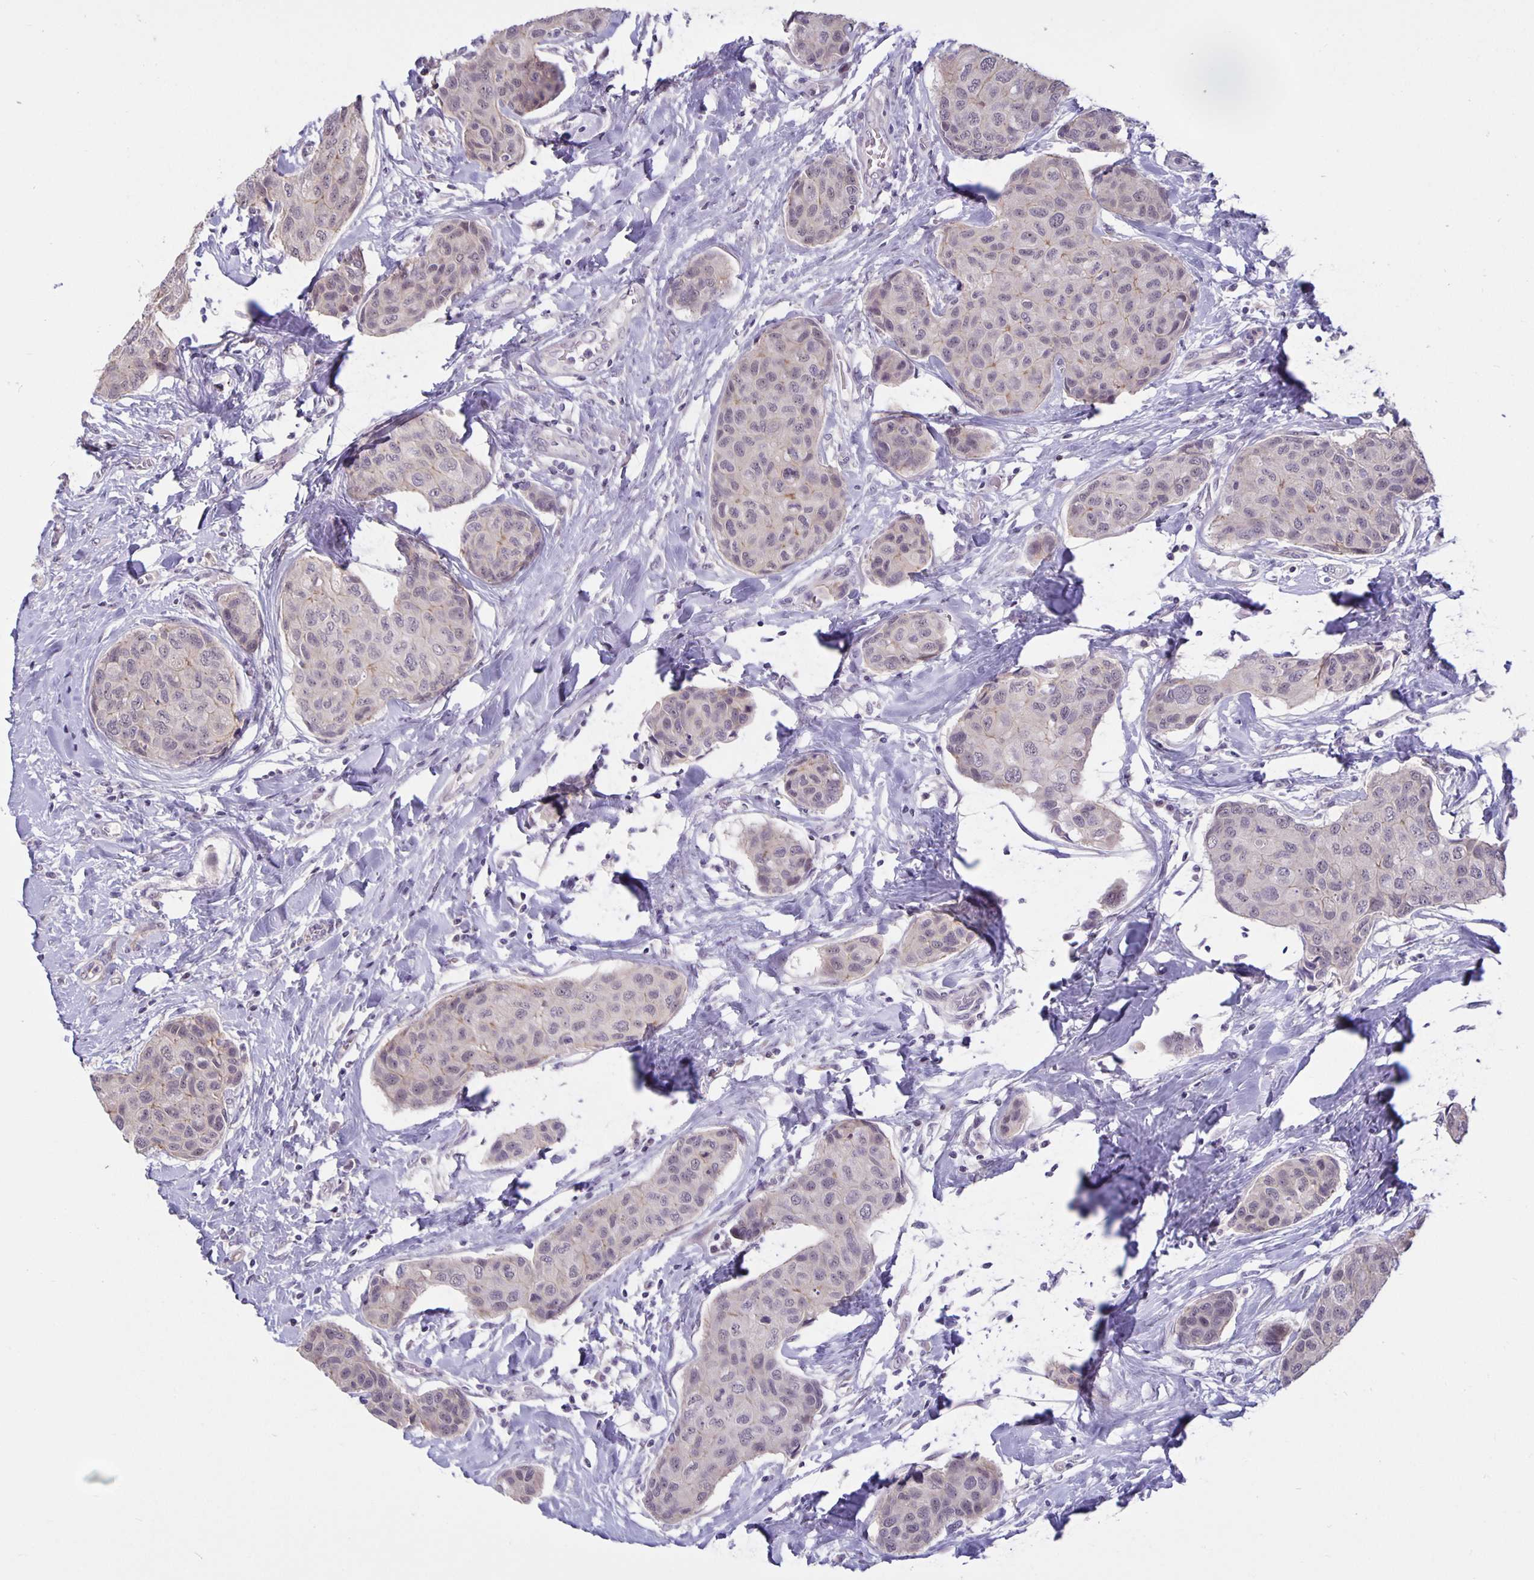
{"staining": {"intensity": "negative", "quantity": "none", "location": "none"}, "tissue": "breast cancer", "cell_type": "Tumor cells", "image_type": "cancer", "snomed": [{"axis": "morphology", "description": "Duct carcinoma"}, {"axis": "topography", "description": "Breast"}], "caption": "Immunohistochemical staining of human breast cancer (intraductal carcinoma) reveals no significant staining in tumor cells.", "gene": "ARVCF", "patient": {"sex": "female", "age": 80}}